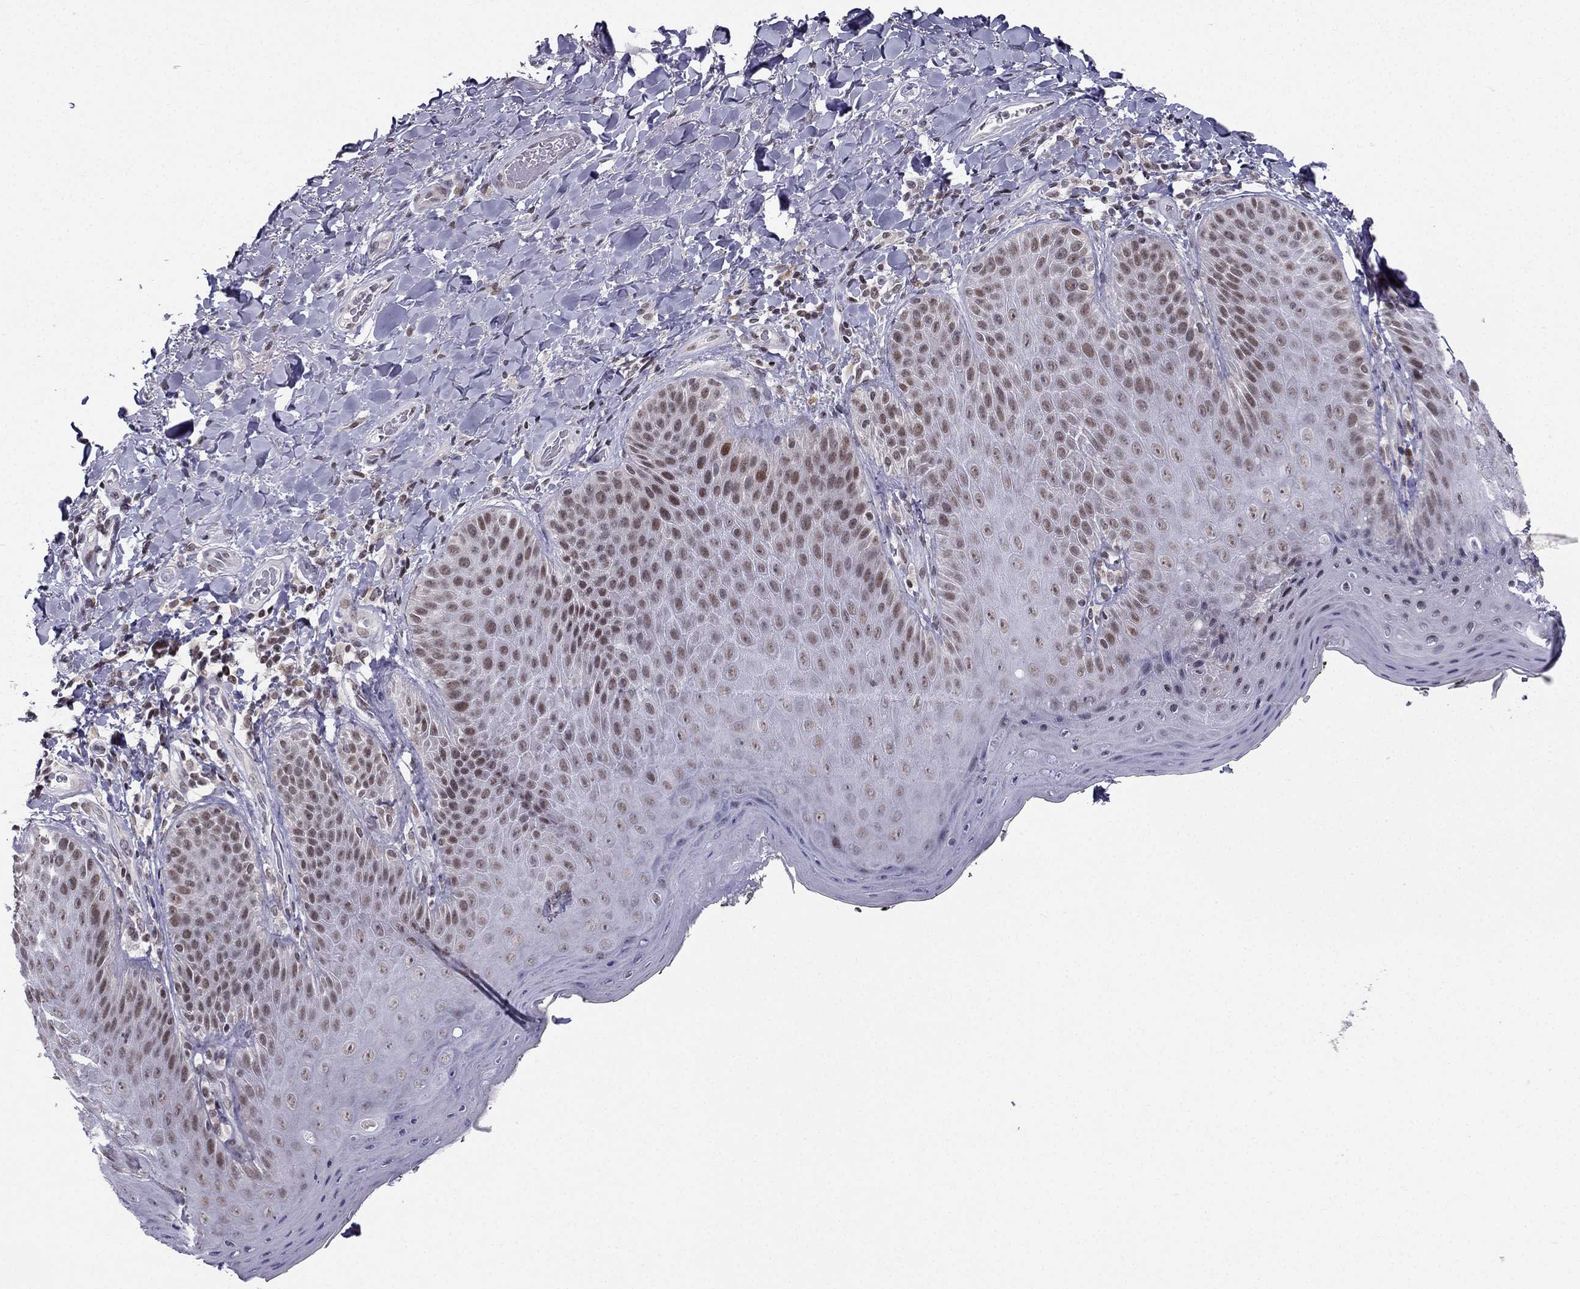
{"staining": {"intensity": "moderate", "quantity": "25%-75%", "location": "nuclear"}, "tissue": "skin", "cell_type": "Epidermal cells", "image_type": "normal", "snomed": [{"axis": "morphology", "description": "Normal tissue, NOS"}, {"axis": "topography", "description": "Anal"}], "caption": "Skin stained for a protein displays moderate nuclear positivity in epidermal cells. The staining was performed using DAB, with brown indicating positive protein expression. Nuclei are stained blue with hematoxylin.", "gene": "RPRD2", "patient": {"sex": "male", "age": 53}}